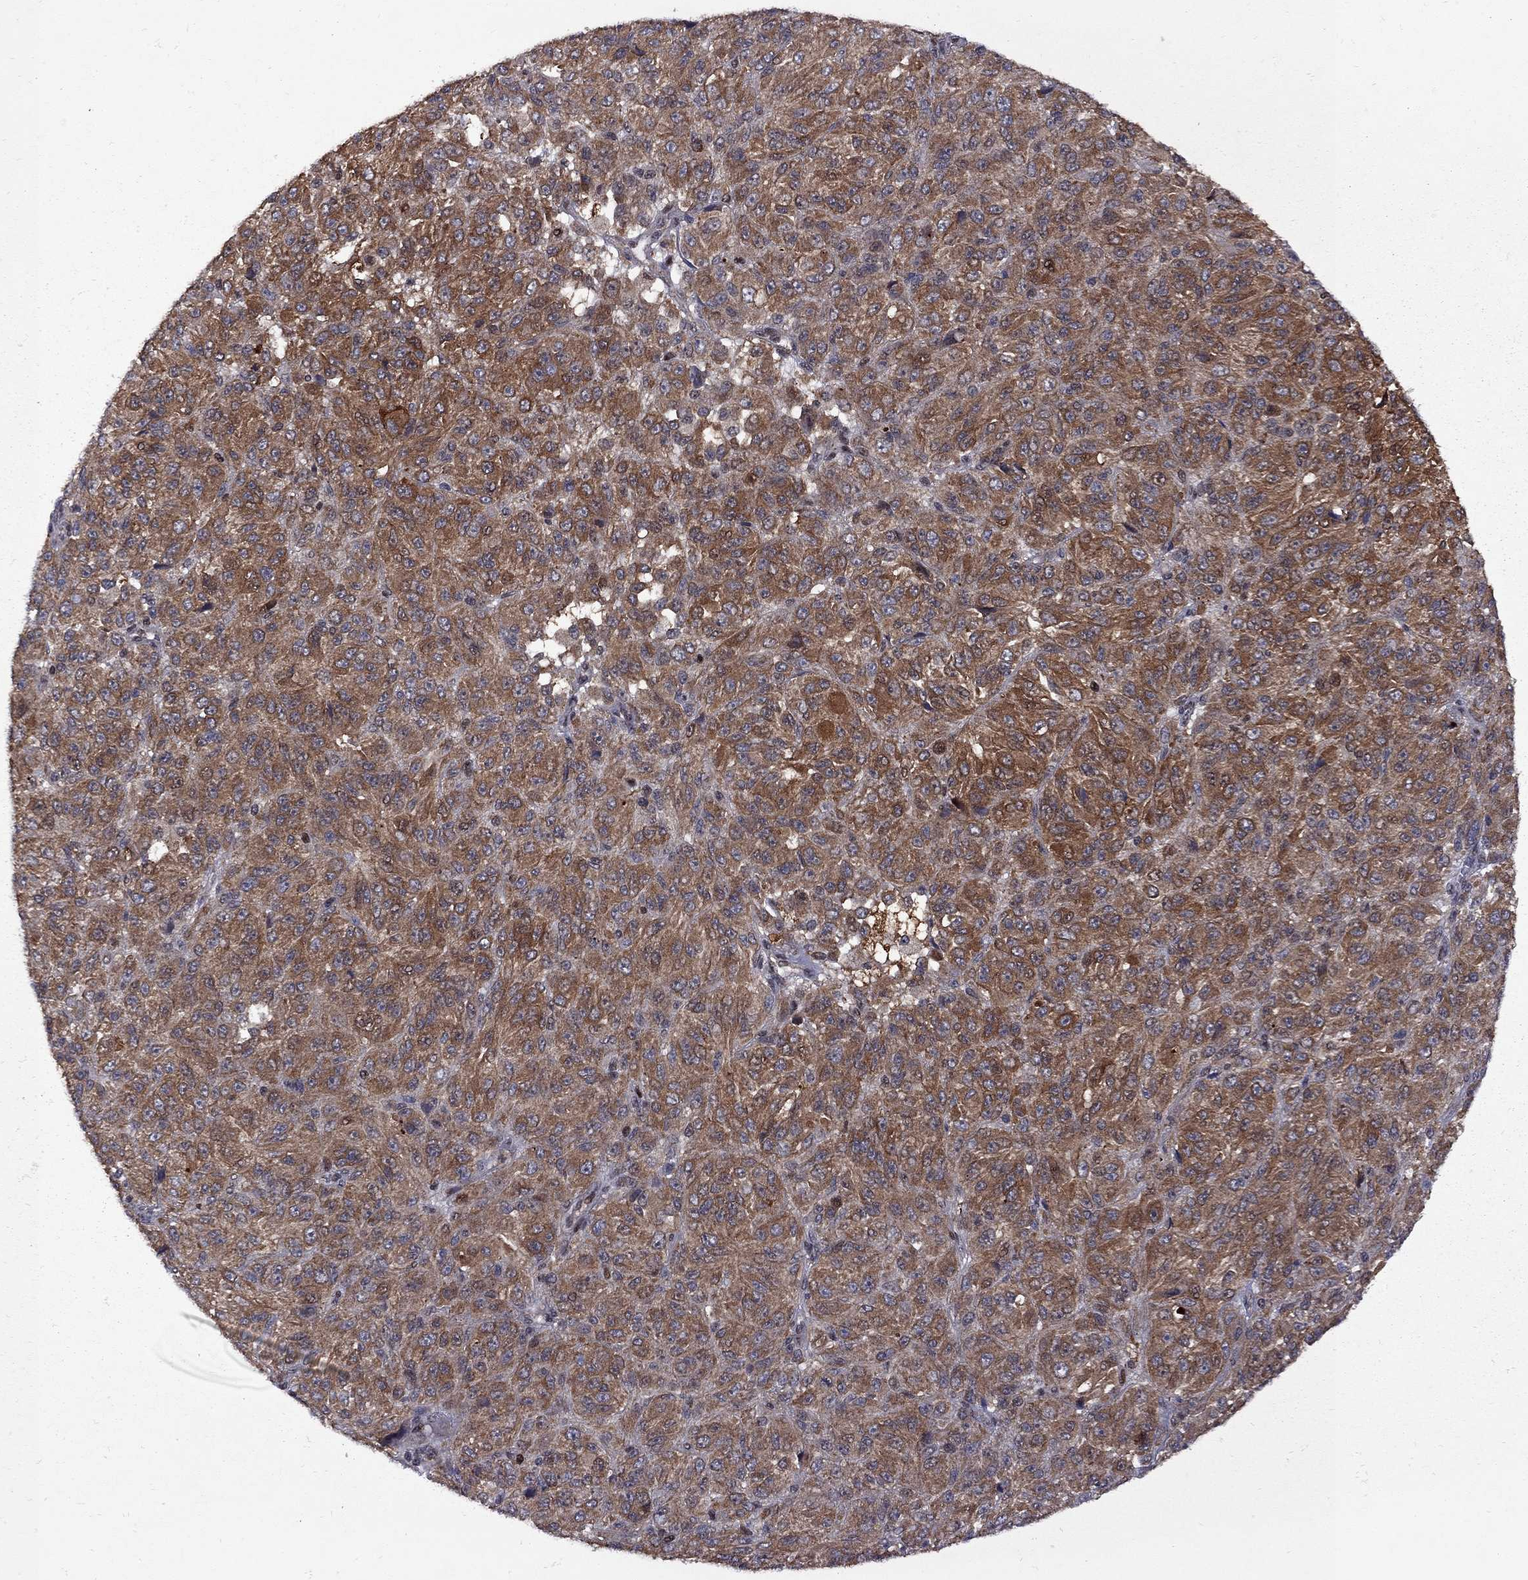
{"staining": {"intensity": "strong", "quantity": "25%-75%", "location": "cytoplasmic/membranous"}, "tissue": "melanoma", "cell_type": "Tumor cells", "image_type": "cancer", "snomed": [{"axis": "morphology", "description": "Malignant melanoma, Metastatic site"}, {"axis": "topography", "description": "Brain"}], "caption": "Immunohistochemical staining of human malignant melanoma (metastatic site) demonstrates high levels of strong cytoplasmic/membranous positivity in about 25%-75% of tumor cells.", "gene": "IPP", "patient": {"sex": "female", "age": 56}}